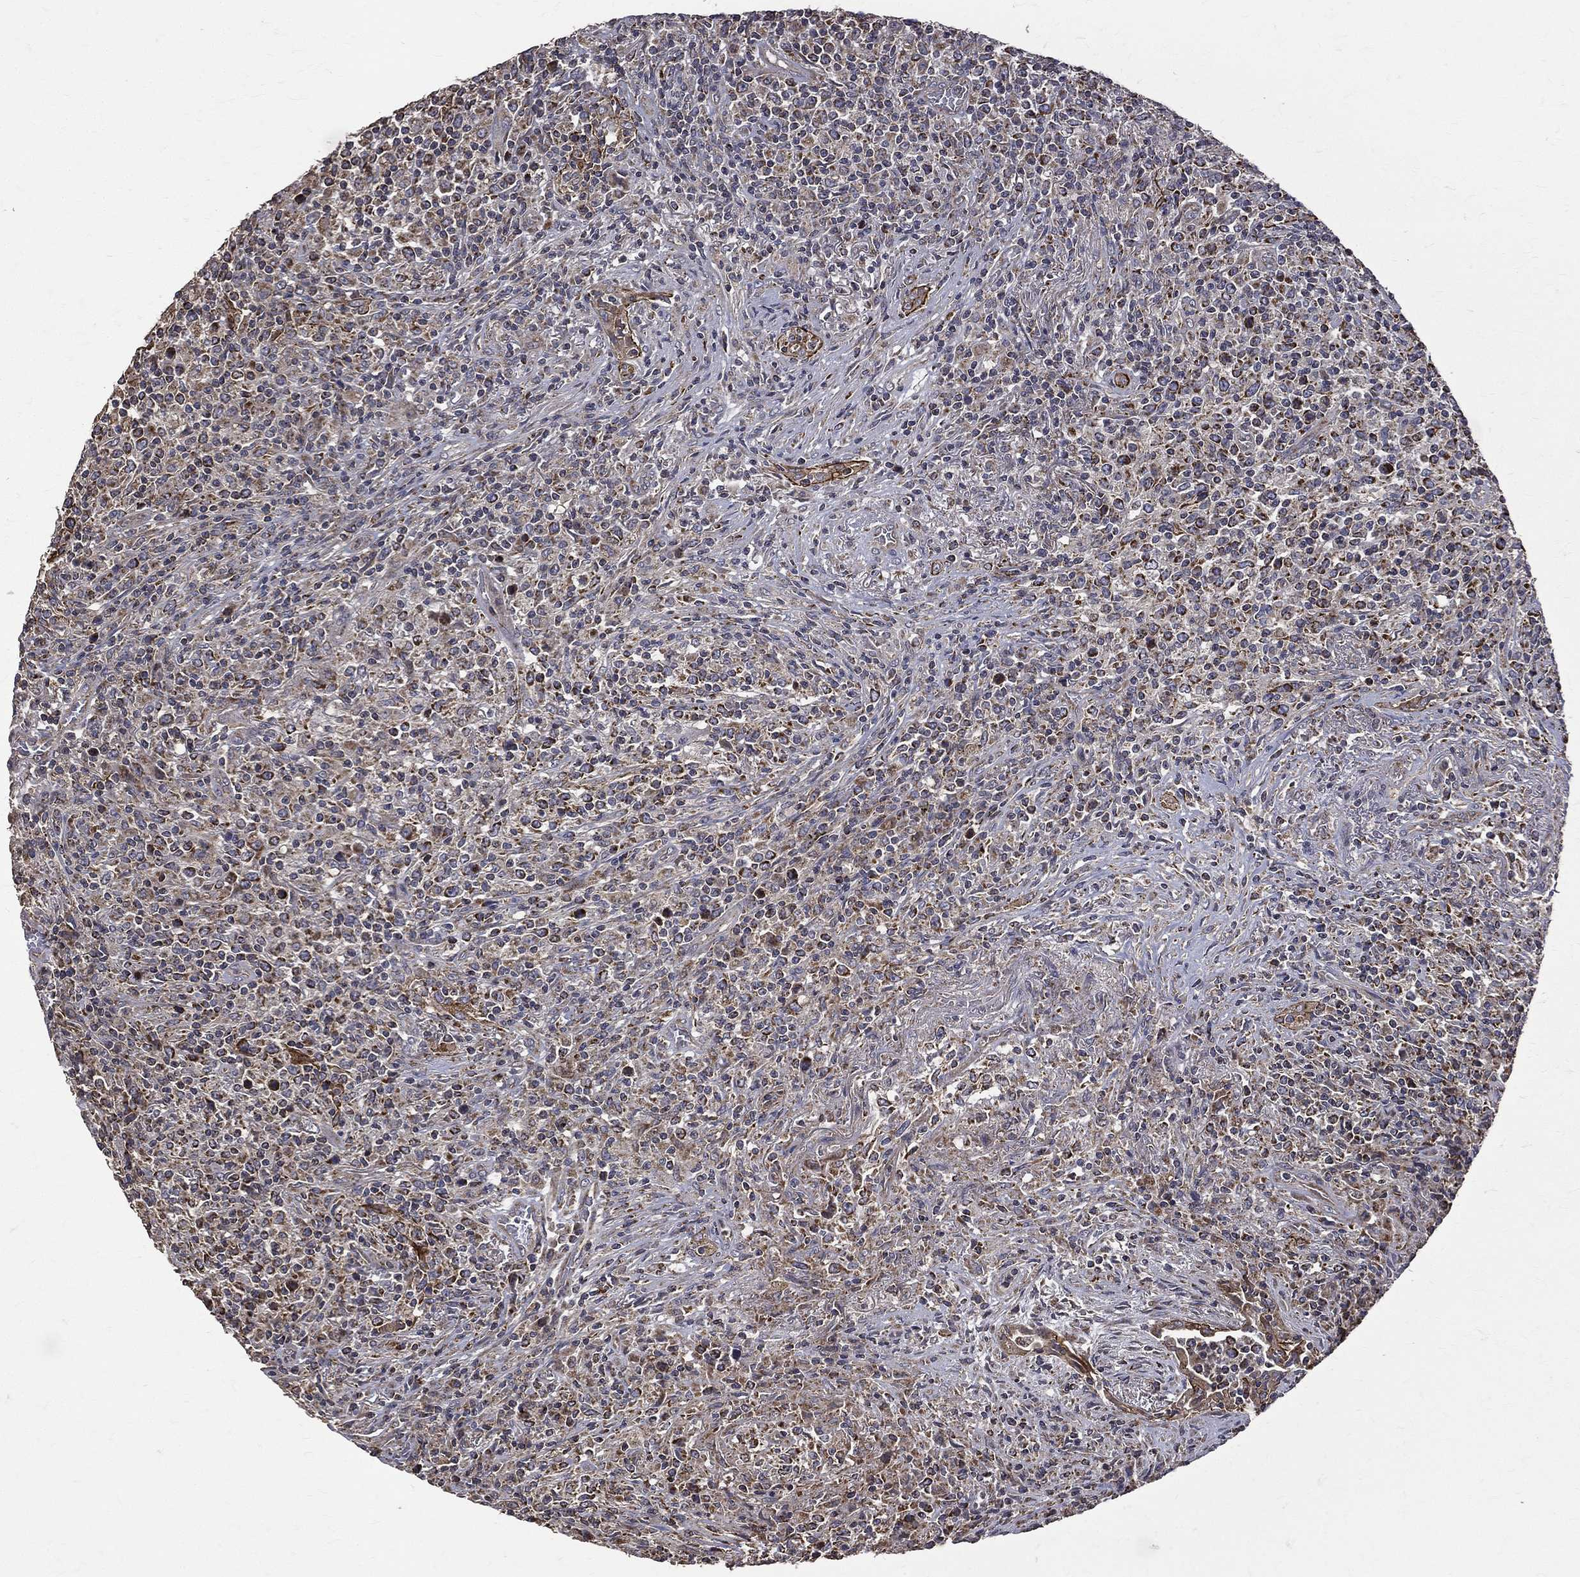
{"staining": {"intensity": "weak", "quantity": "<25%", "location": "cytoplasmic/membranous"}, "tissue": "lymphoma", "cell_type": "Tumor cells", "image_type": "cancer", "snomed": [{"axis": "morphology", "description": "Malignant lymphoma, non-Hodgkin's type, High grade"}, {"axis": "topography", "description": "Lung"}], "caption": "High-grade malignant lymphoma, non-Hodgkin's type stained for a protein using immunohistochemistry reveals no positivity tumor cells.", "gene": "RPGR", "patient": {"sex": "male", "age": 79}}